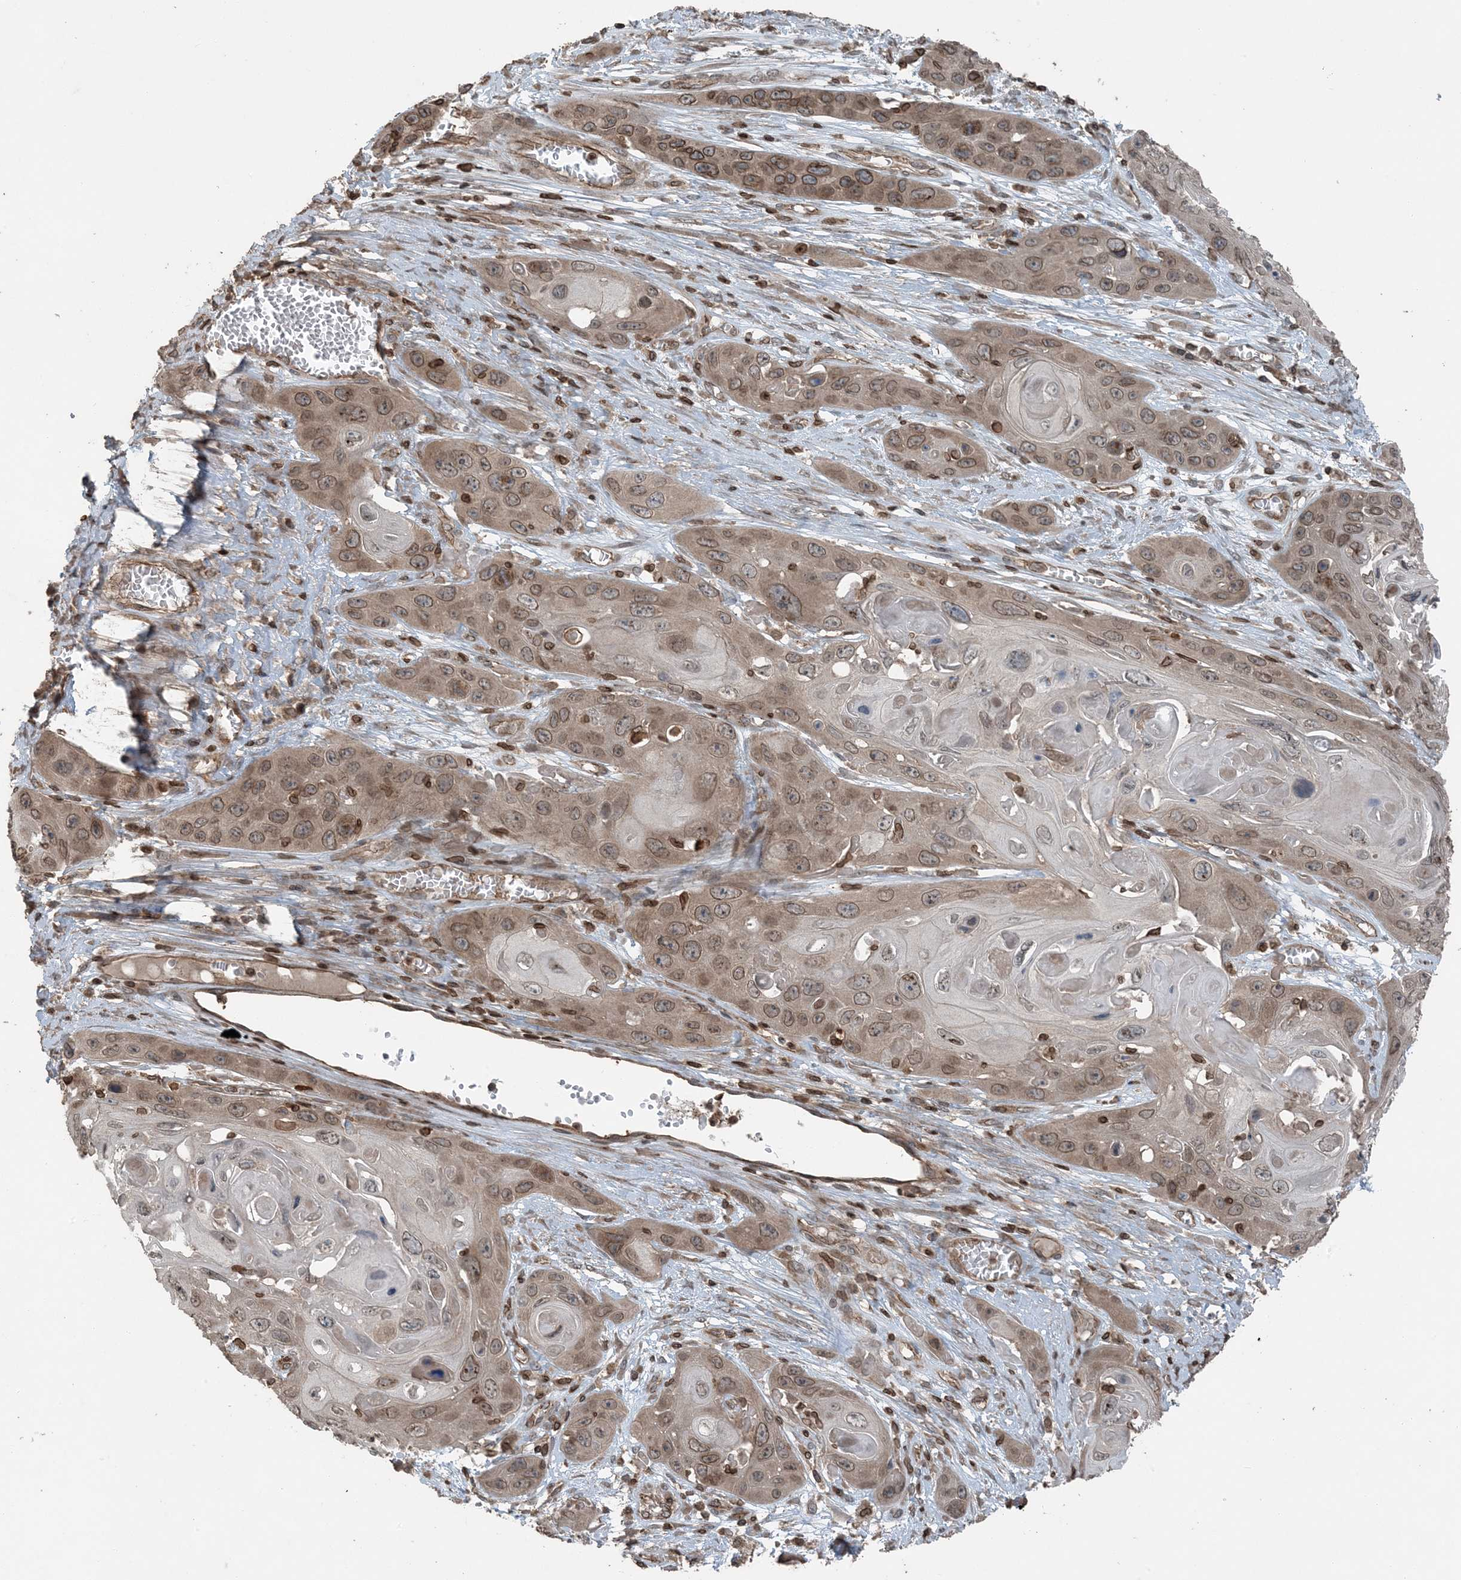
{"staining": {"intensity": "weak", "quantity": ">75%", "location": "cytoplasmic/membranous,nuclear"}, "tissue": "skin cancer", "cell_type": "Tumor cells", "image_type": "cancer", "snomed": [{"axis": "morphology", "description": "Squamous cell carcinoma, NOS"}, {"axis": "topography", "description": "Skin"}], "caption": "A photomicrograph of human squamous cell carcinoma (skin) stained for a protein exhibits weak cytoplasmic/membranous and nuclear brown staining in tumor cells.", "gene": "ZFAND2B", "patient": {"sex": "male", "age": 55}}